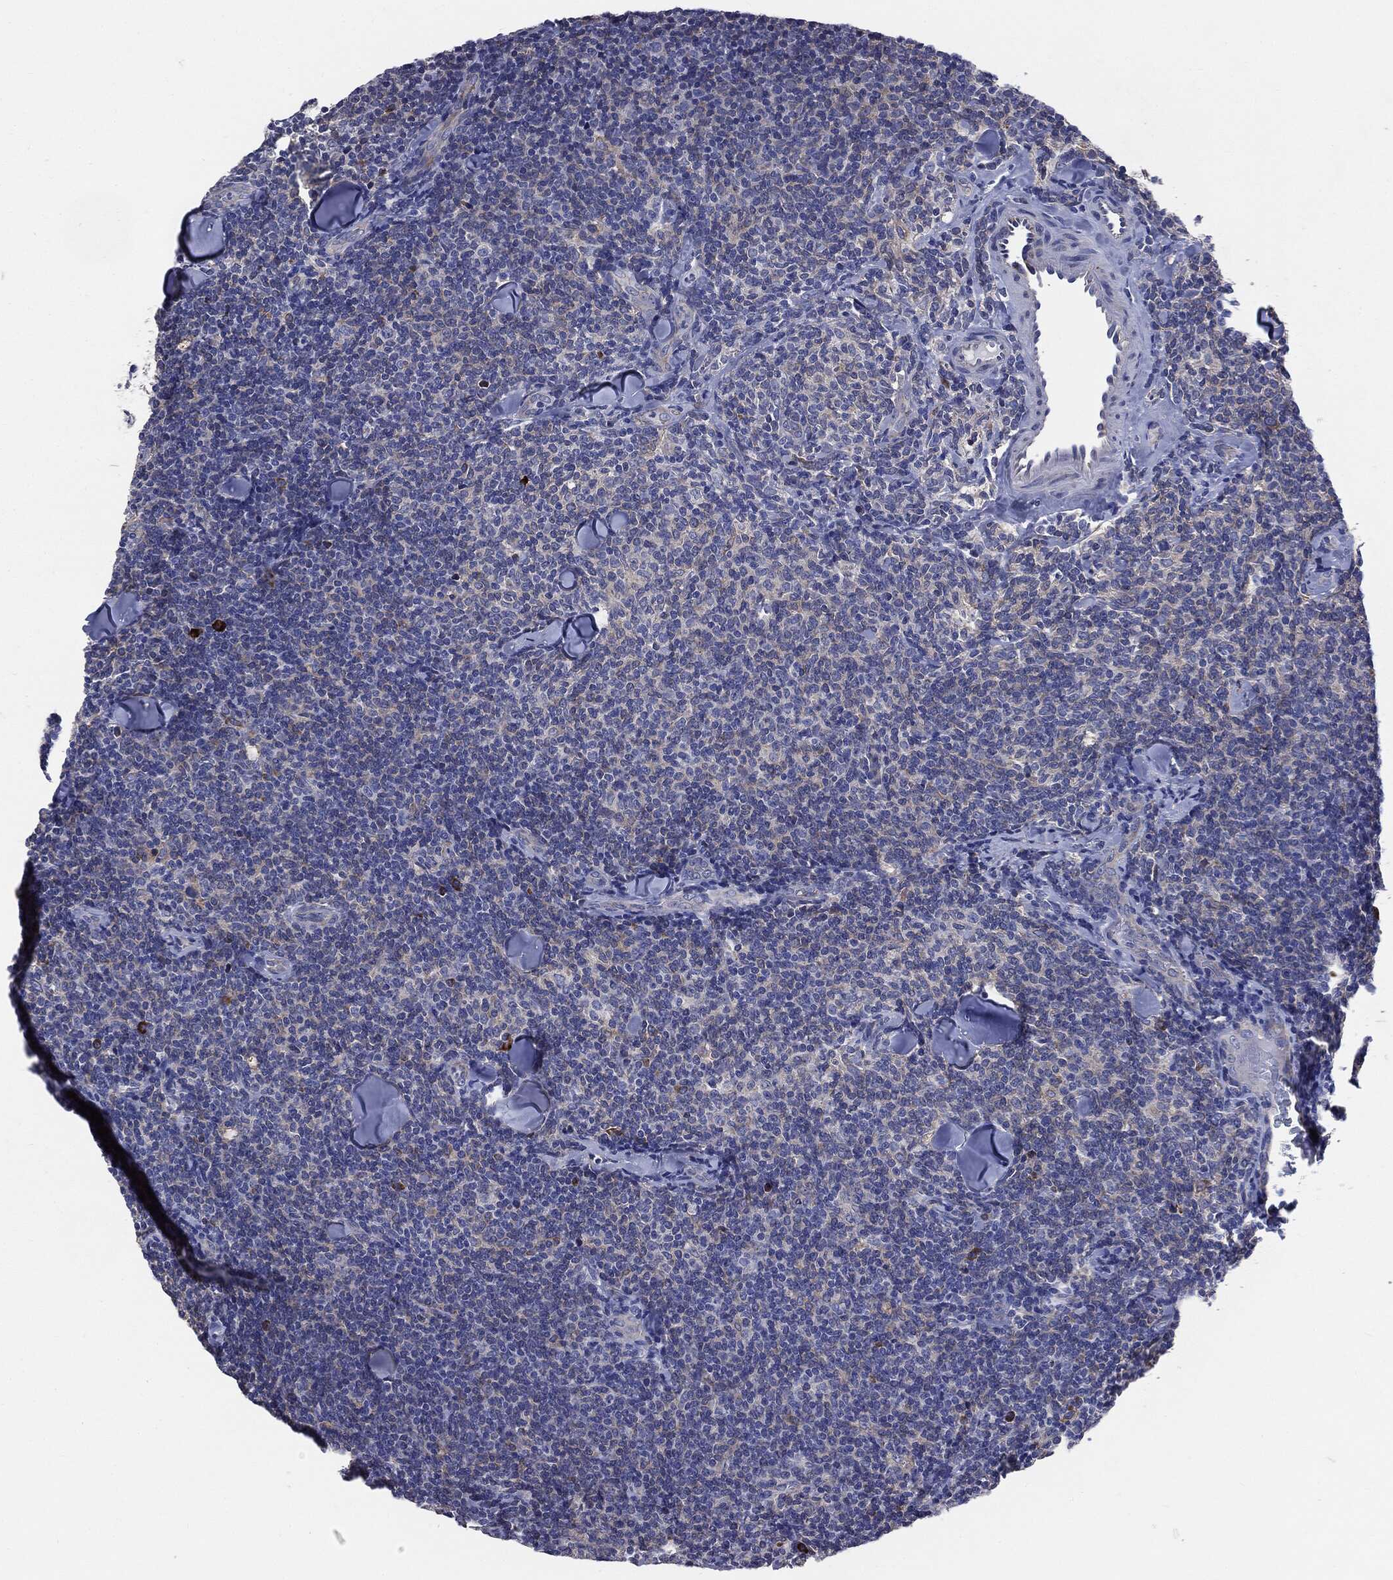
{"staining": {"intensity": "negative", "quantity": "none", "location": "none"}, "tissue": "lymphoma", "cell_type": "Tumor cells", "image_type": "cancer", "snomed": [{"axis": "morphology", "description": "Malignant lymphoma, non-Hodgkin's type, Low grade"}, {"axis": "topography", "description": "Lymph node"}], "caption": "An IHC photomicrograph of lymphoma is shown. There is no staining in tumor cells of lymphoma.", "gene": "PTGS2", "patient": {"sex": "female", "age": 56}}